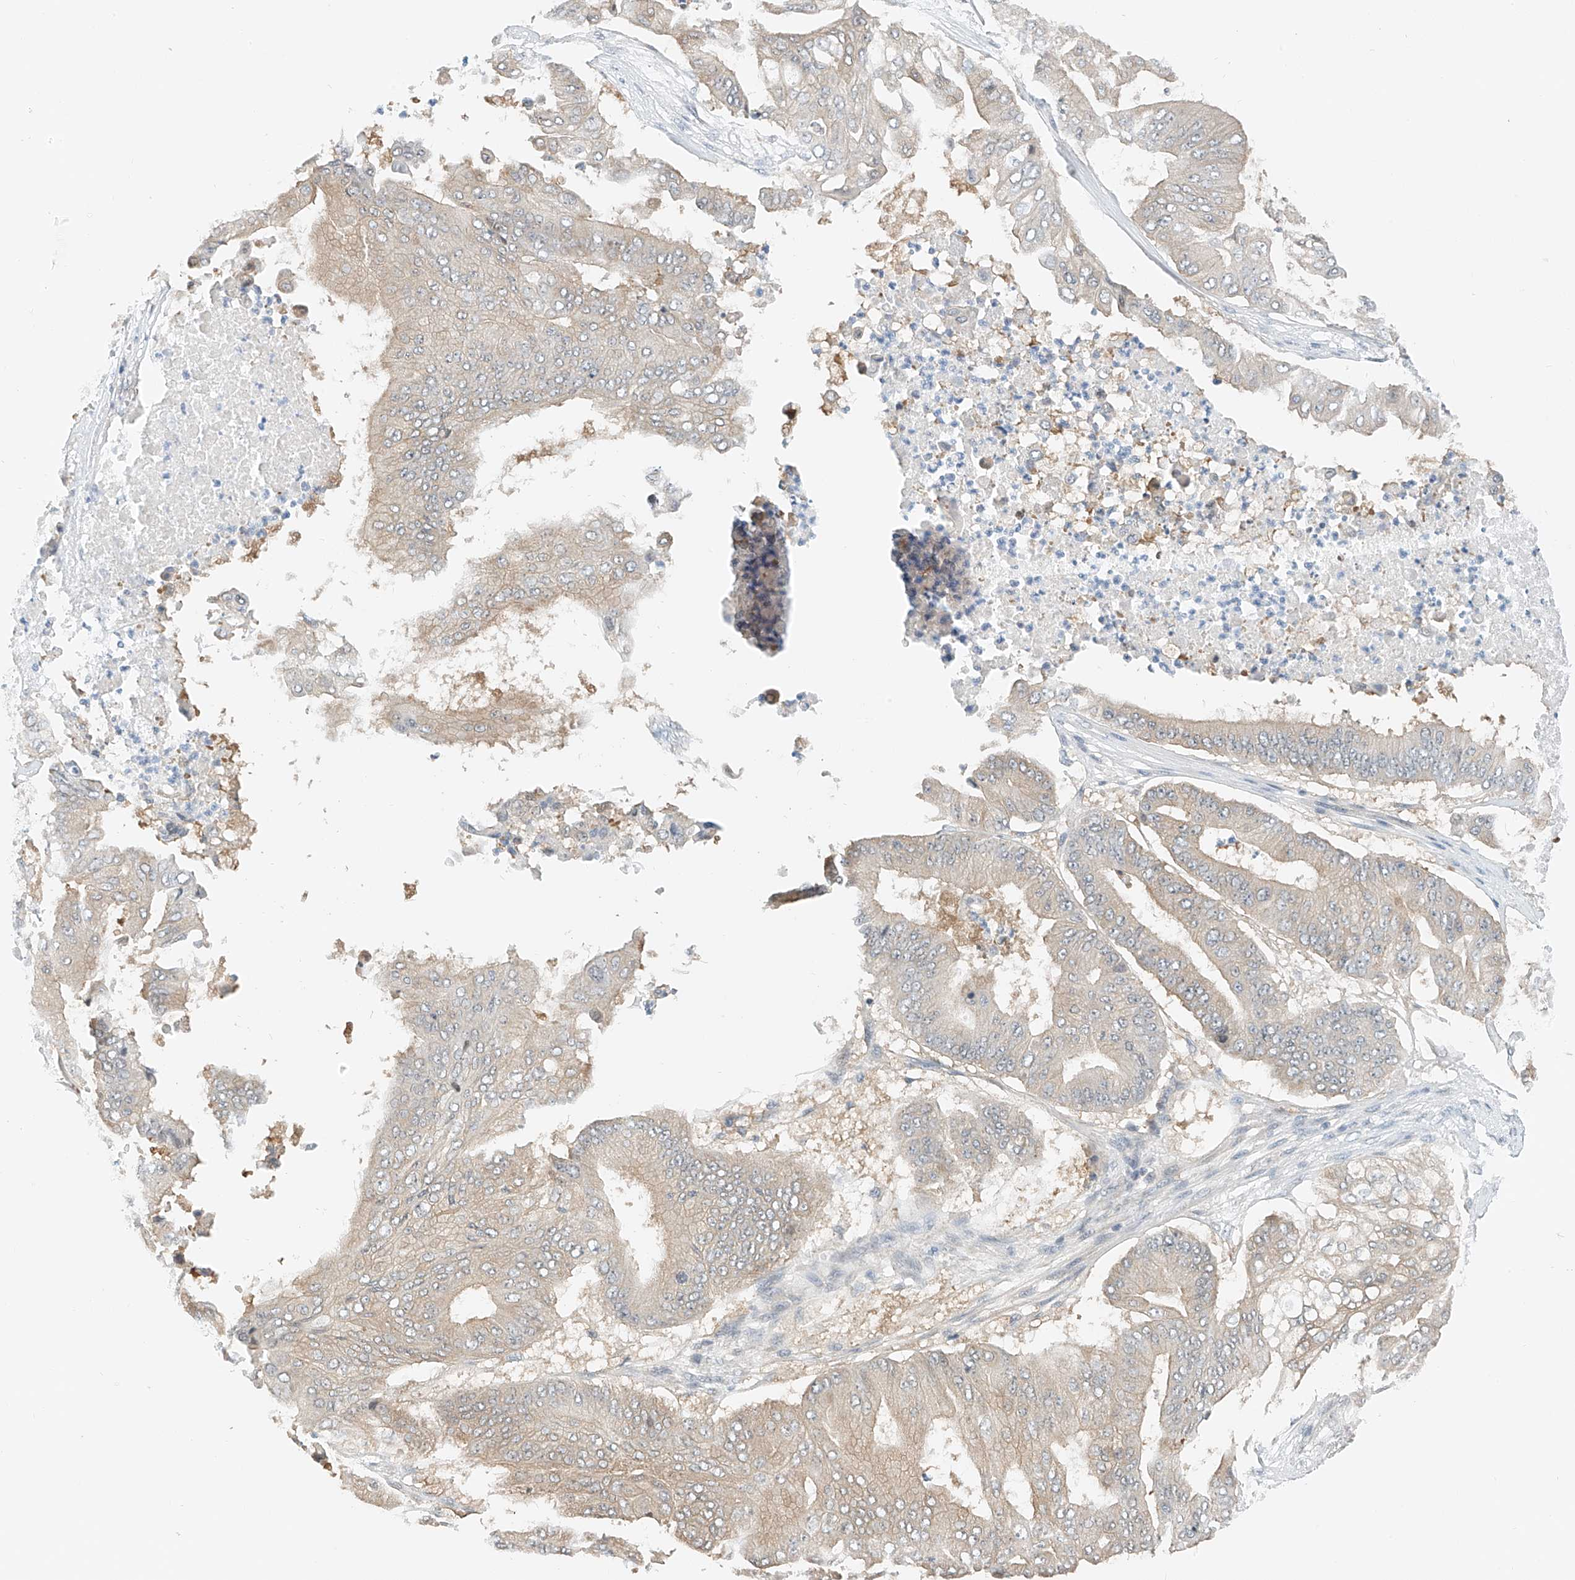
{"staining": {"intensity": "moderate", "quantity": "25%-75%", "location": "cytoplasmic/membranous"}, "tissue": "pancreatic cancer", "cell_type": "Tumor cells", "image_type": "cancer", "snomed": [{"axis": "morphology", "description": "Adenocarcinoma, NOS"}, {"axis": "topography", "description": "Pancreas"}], "caption": "Tumor cells demonstrate medium levels of moderate cytoplasmic/membranous staining in approximately 25%-75% of cells in human adenocarcinoma (pancreatic).", "gene": "PPA2", "patient": {"sex": "female", "age": 77}}